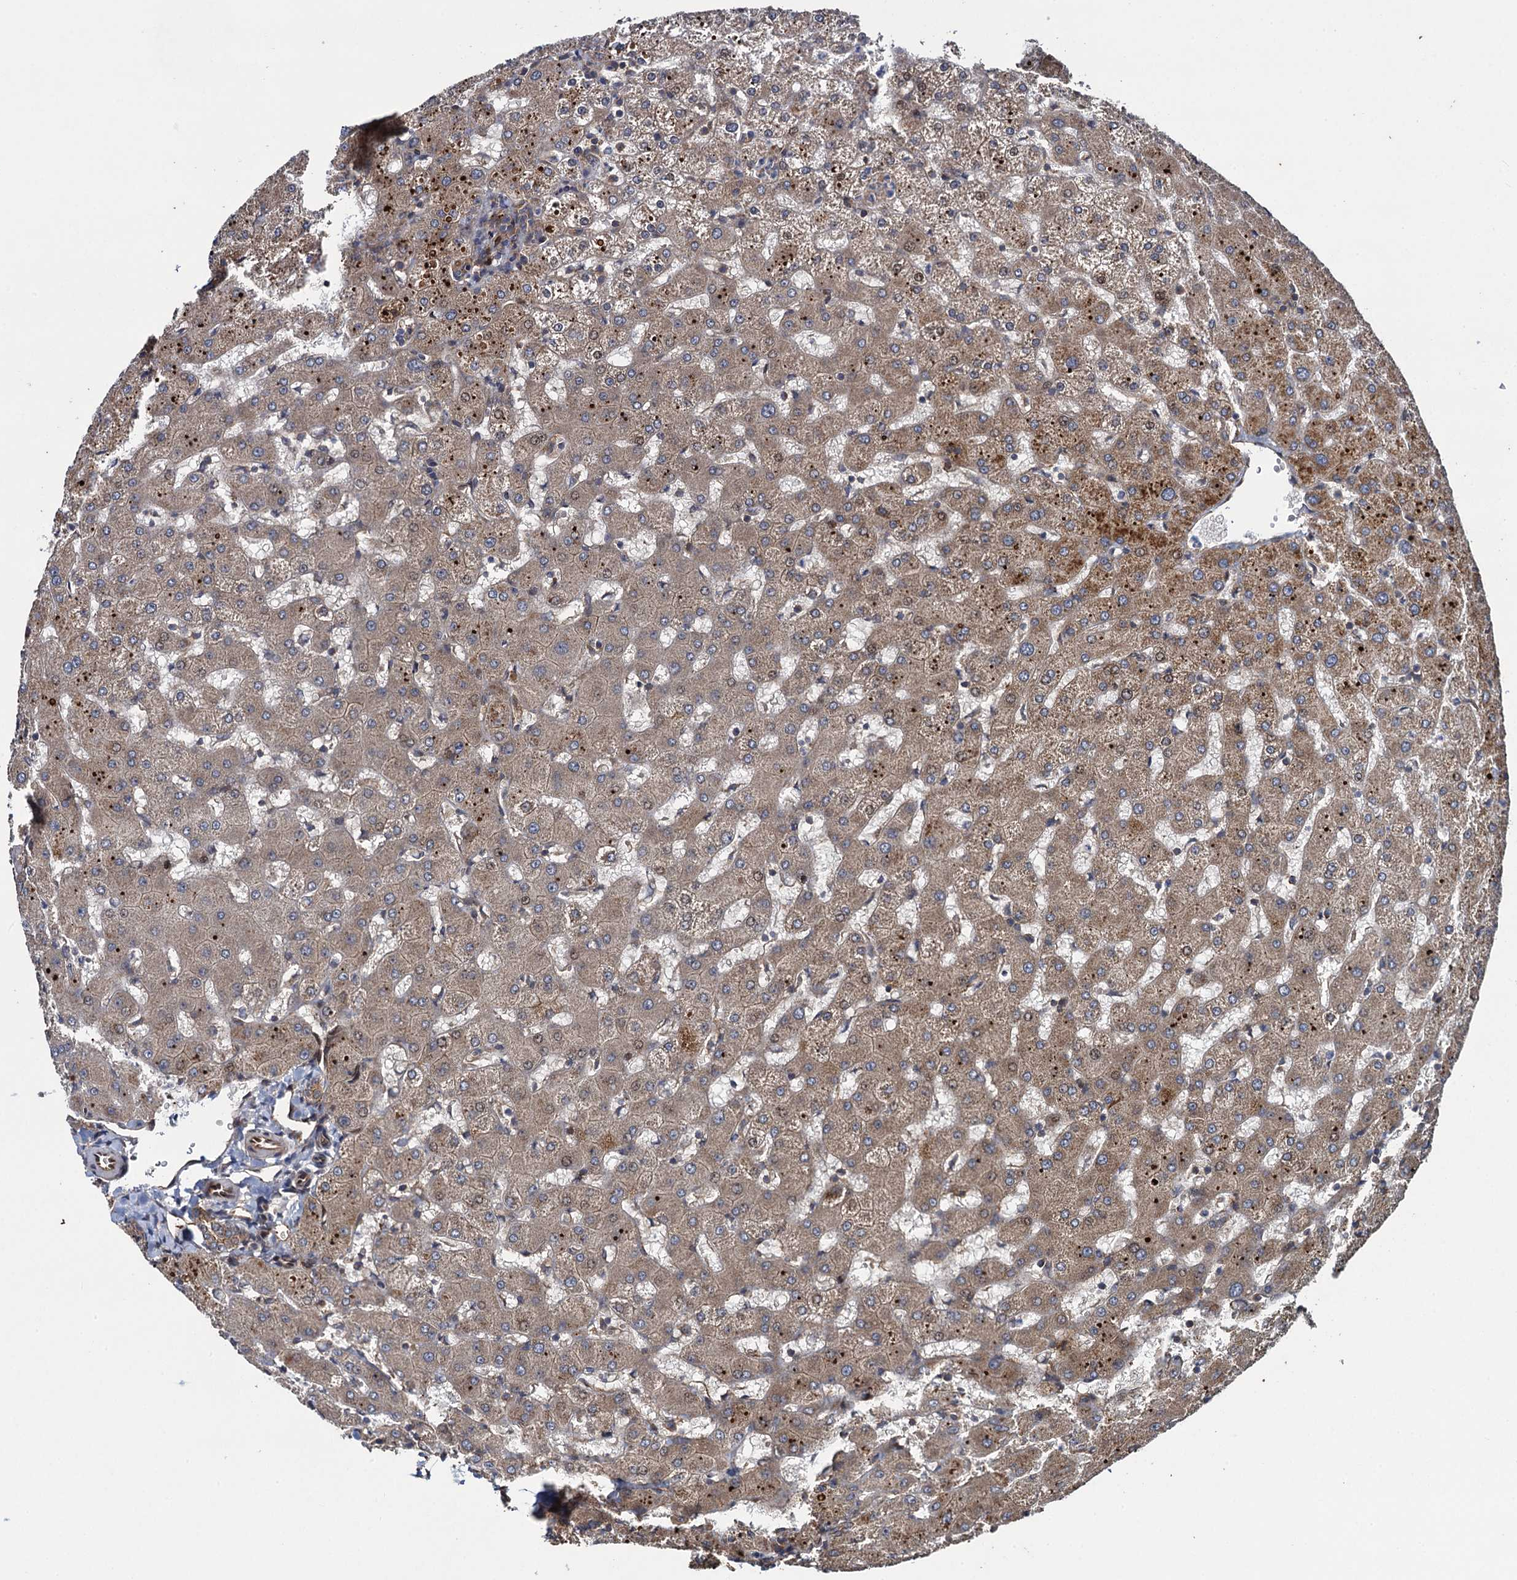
{"staining": {"intensity": "moderate", "quantity": ">75%", "location": "cytoplasmic/membranous"}, "tissue": "liver", "cell_type": "Cholangiocytes", "image_type": "normal", "snomed": [{"axis": "morphology", "description": "Normal tissue, NOS"}, {"axis": "topography", "description": "Liver"}], "caption": "Immunohistochemistry photomicrograph of benign liver stained for a protein (brown), which displays medium levels of moderate cytoplasmic/membranous expression in about >75% of cholangiocytes.", "gene": "RHOBTB1", "patient": {"sex": "female", "age": 63}}